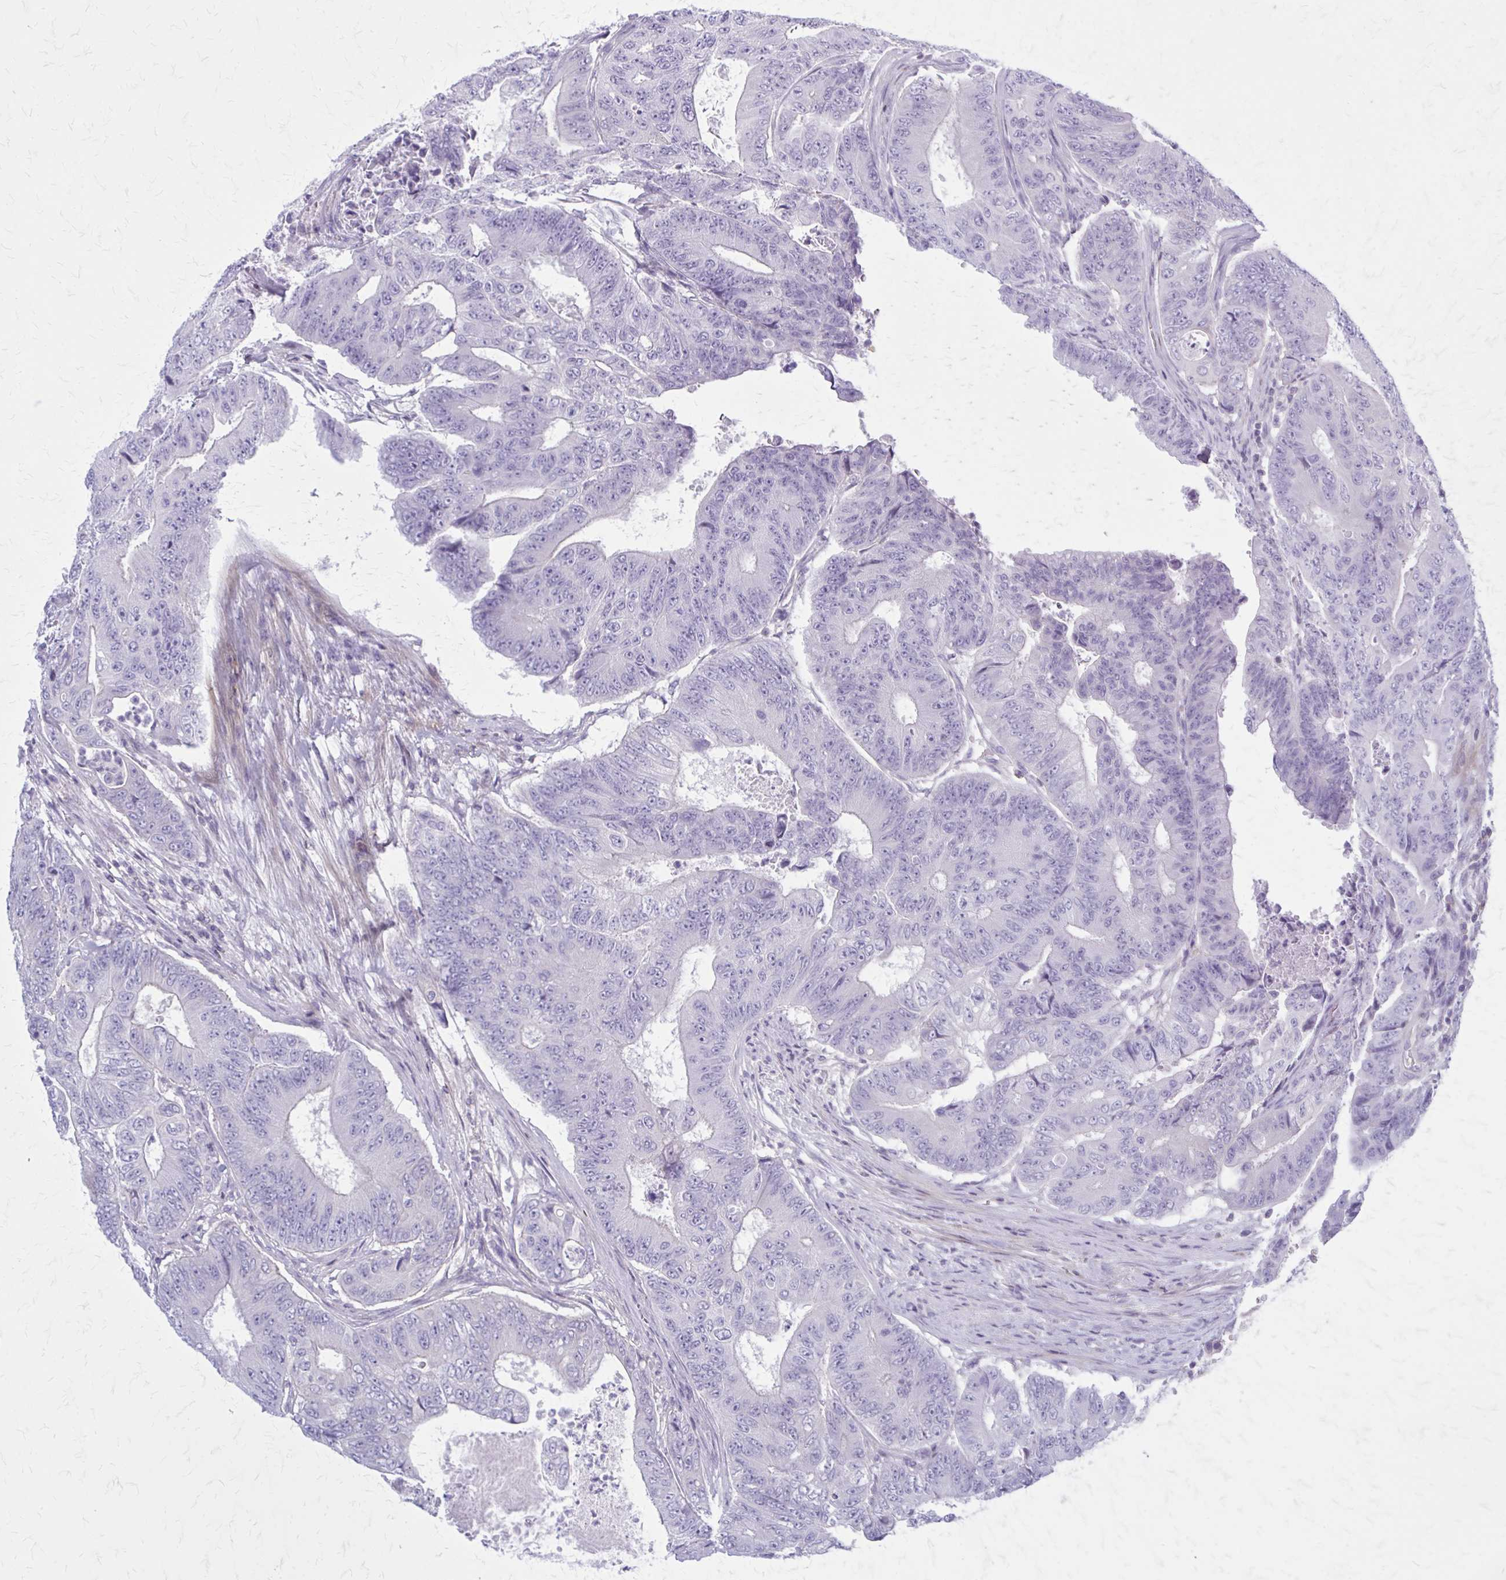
{"staining": {"intensity": "negative", "quantity": "none", "location": "none"}, "tissue": "colorectal cancer", "cell_type": "Tumor cells", "image_type": "cancer", "snomed": [{"axis": "morphology", "description": "Adenocarcinoma, NOS"}, {"axis": "topography", "description": "Colon"}], "caption": "This is an IHC micrograph of colorectal cancer. There is no staining in tumor cells.", "gene": "PITPNM1", "patient": {"sex": "female", "age": 48}}